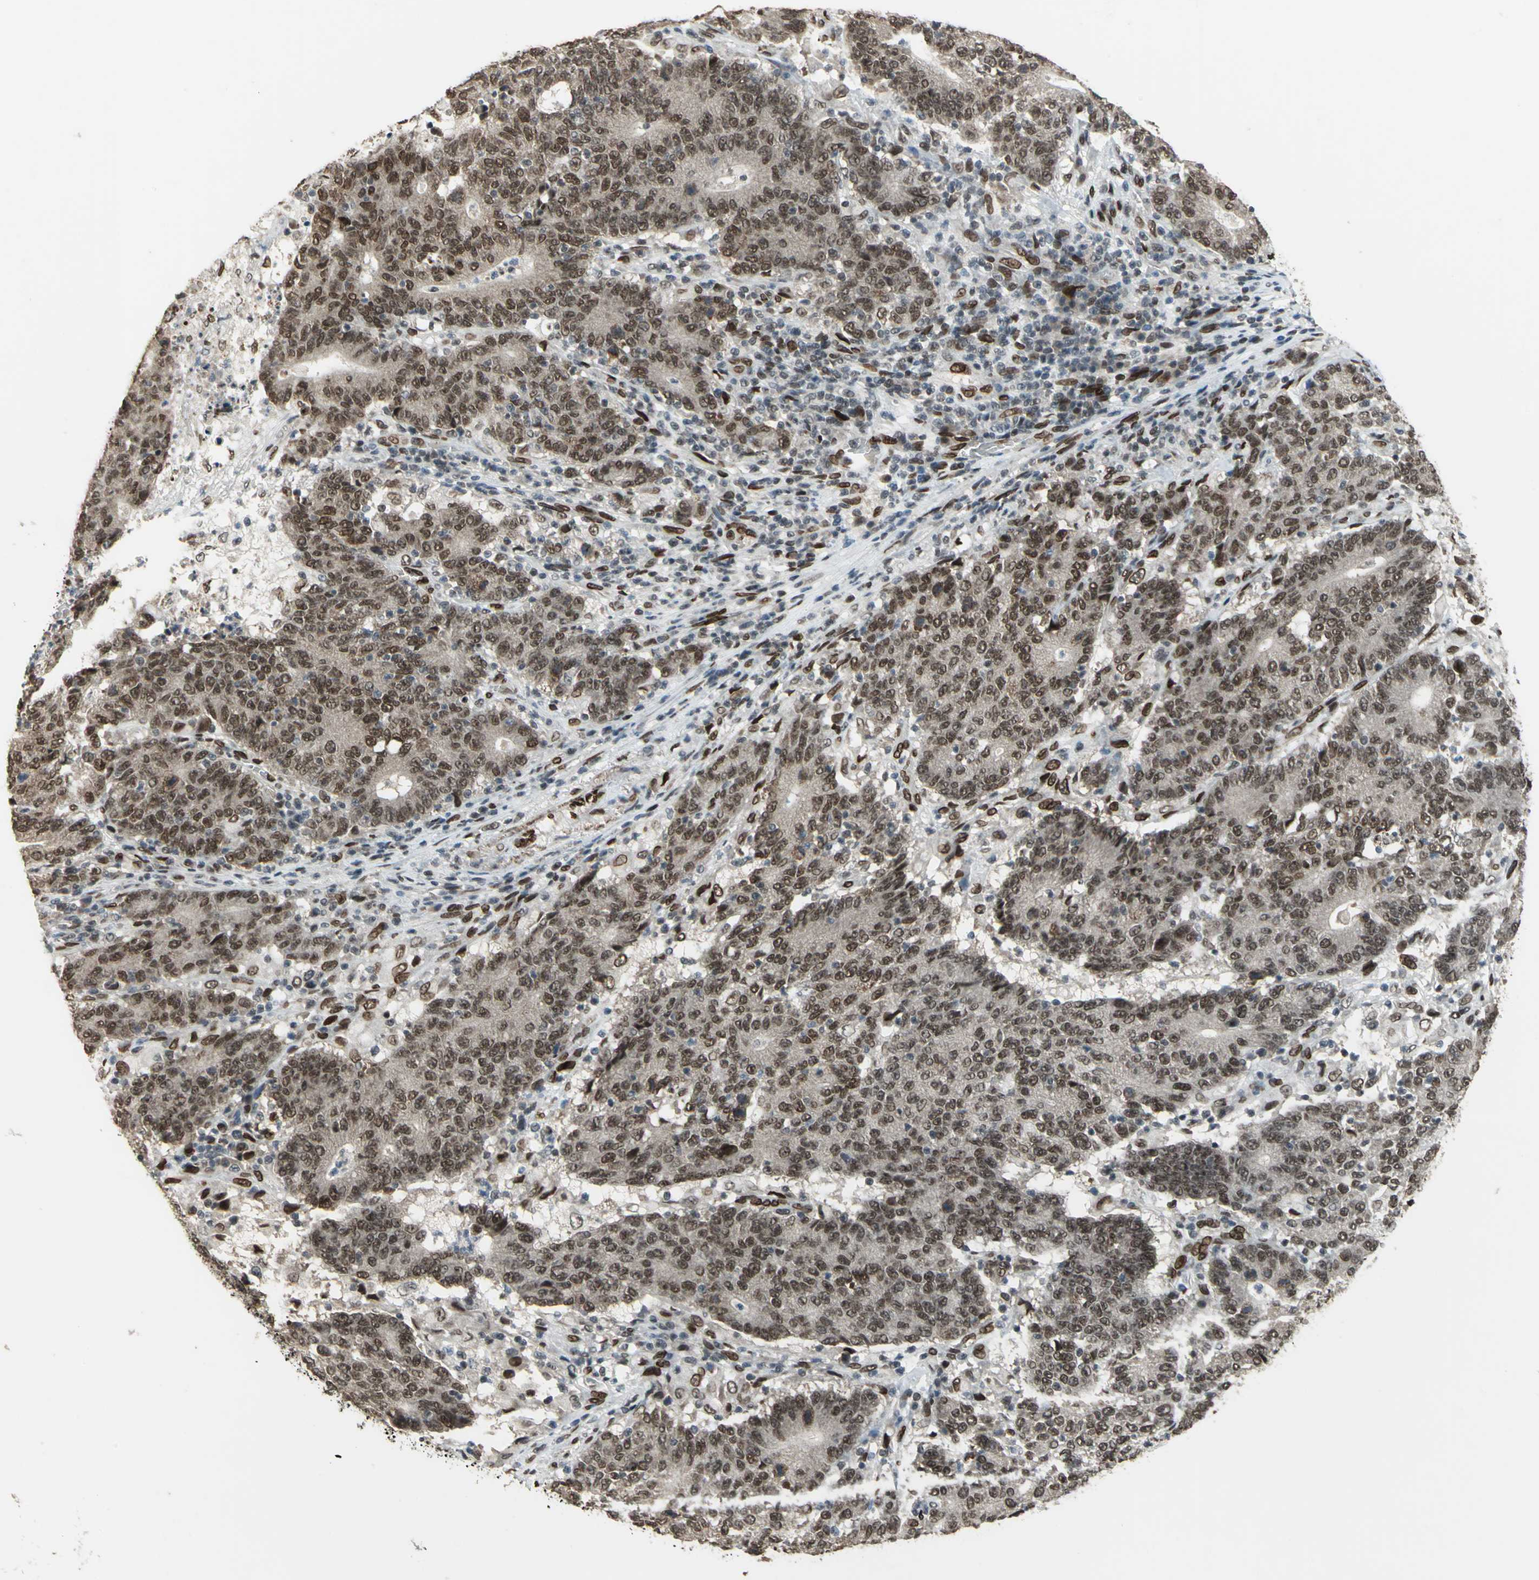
{"staining": {"intensity": "strong", "quantity": ">75%", "location": "cytoplasmic/membranous,nuclear"}, "tissue": "colorectal cancer", "cell_type": "Tumor cells", "image_type": "cancer", "snomed": [{"axis": "morphology", "description": "Normal tissue, NOS"}, {"axis": "morphology", "description": "Adenocarcinoma, NOS"}, {"axis": "topography", "description": "Colon"}], "caption": "Immunohistochemical staining of colorectal cancer (adenocarcinoma) shows high levels of strong cytoplasmic/membranous and nuclear protein expression in approximately >75% of tumor cells.", "gene": "ISY1", "patient": {"sex": "female", "age": 75}}